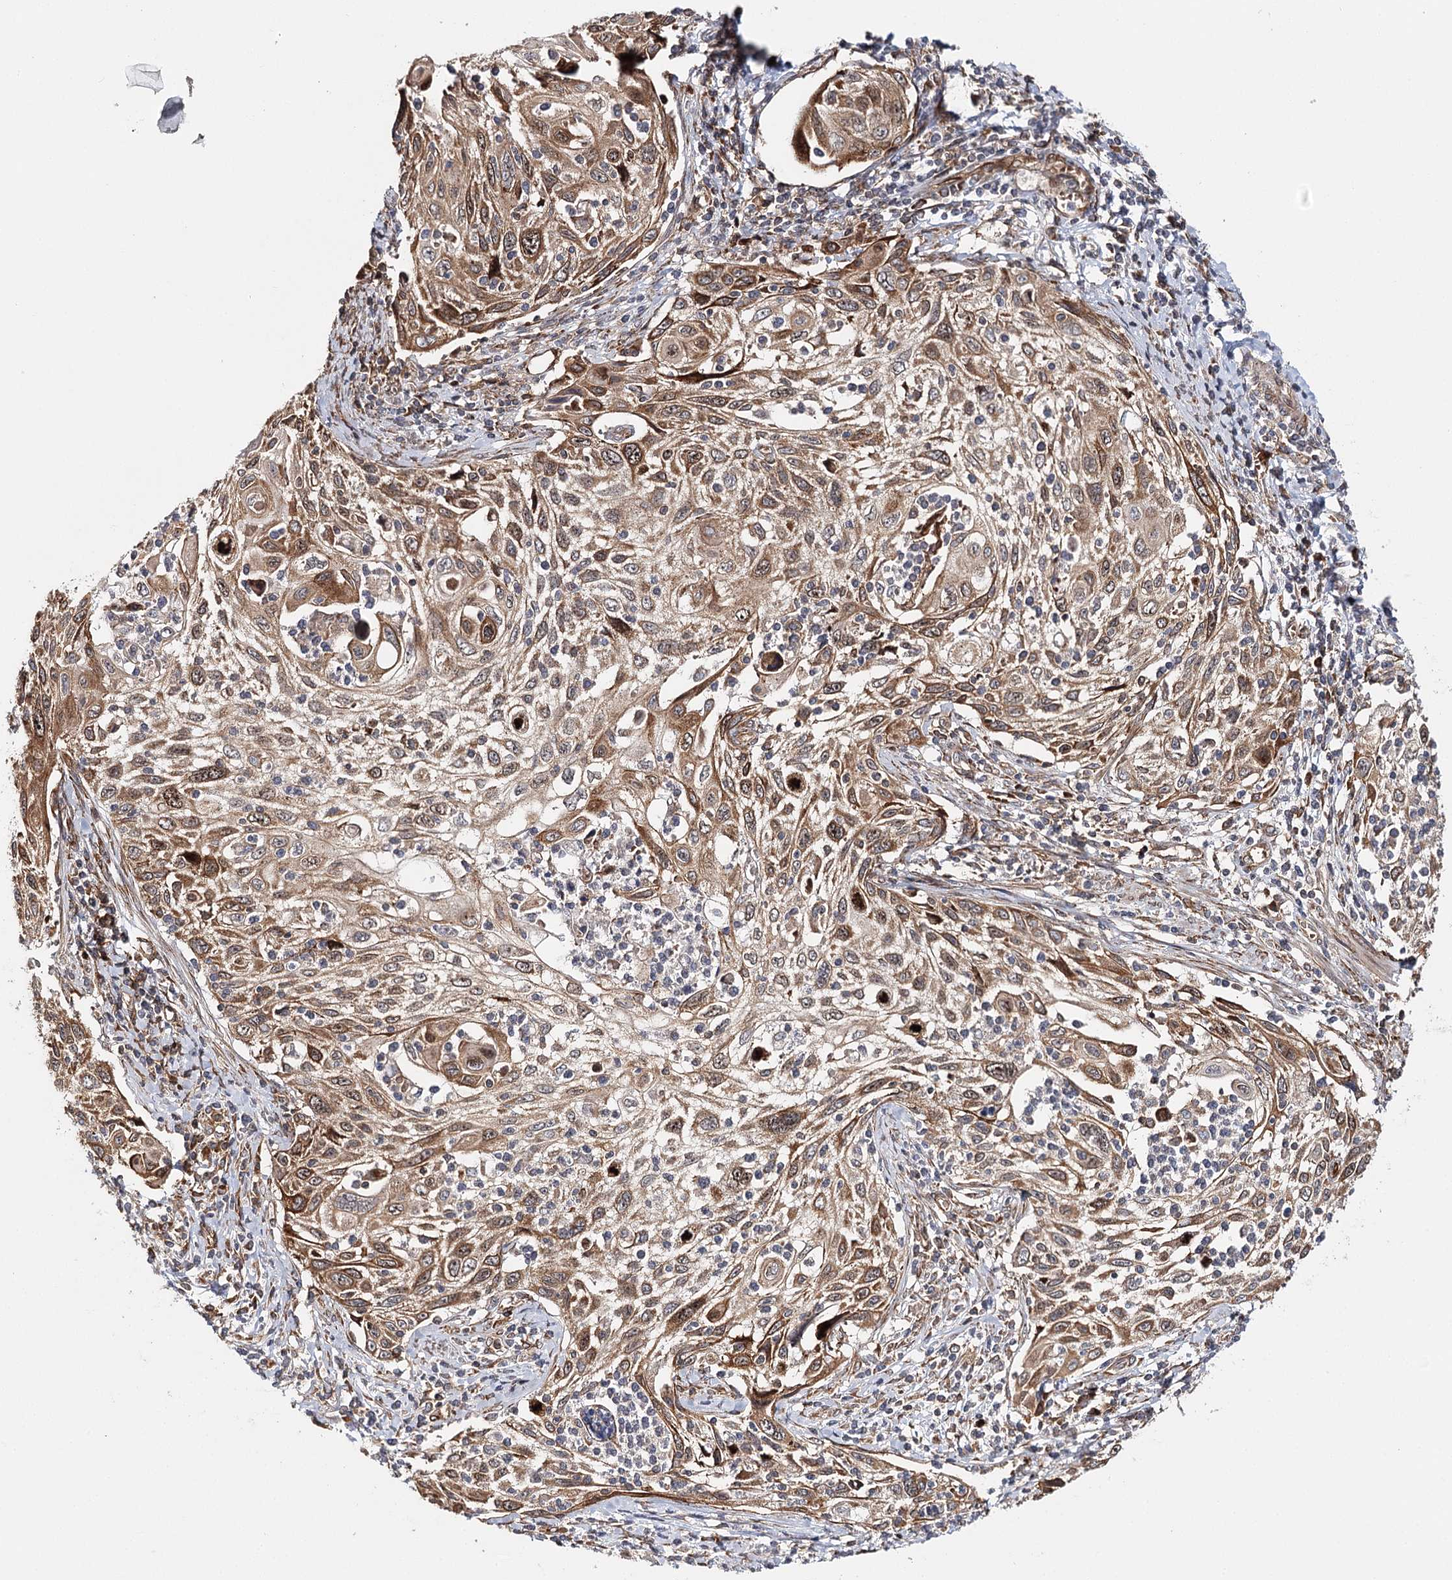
{"staining": {"intensity": "moderate", "quantity": ">75%", "location": "cytoplasmic/membranous"}, "tissue": "cervical cancer", "cell_type": "Tumor cells", "image_type": "cancer", "snomed": [{"axis": "morphology", "description": "Squamous cell carcinoma, NOS"}, {"axis": "topography", "description": "Cervix"}], "caption": "Protein staining of cervical cancer (squamous cell carcinoma) tissue displays moderate cytoplasmic/membranous staining in approximately >75% of tumor cells.", "gene": "MKNK1", "patient": {"sex": "female", "age": 70}}